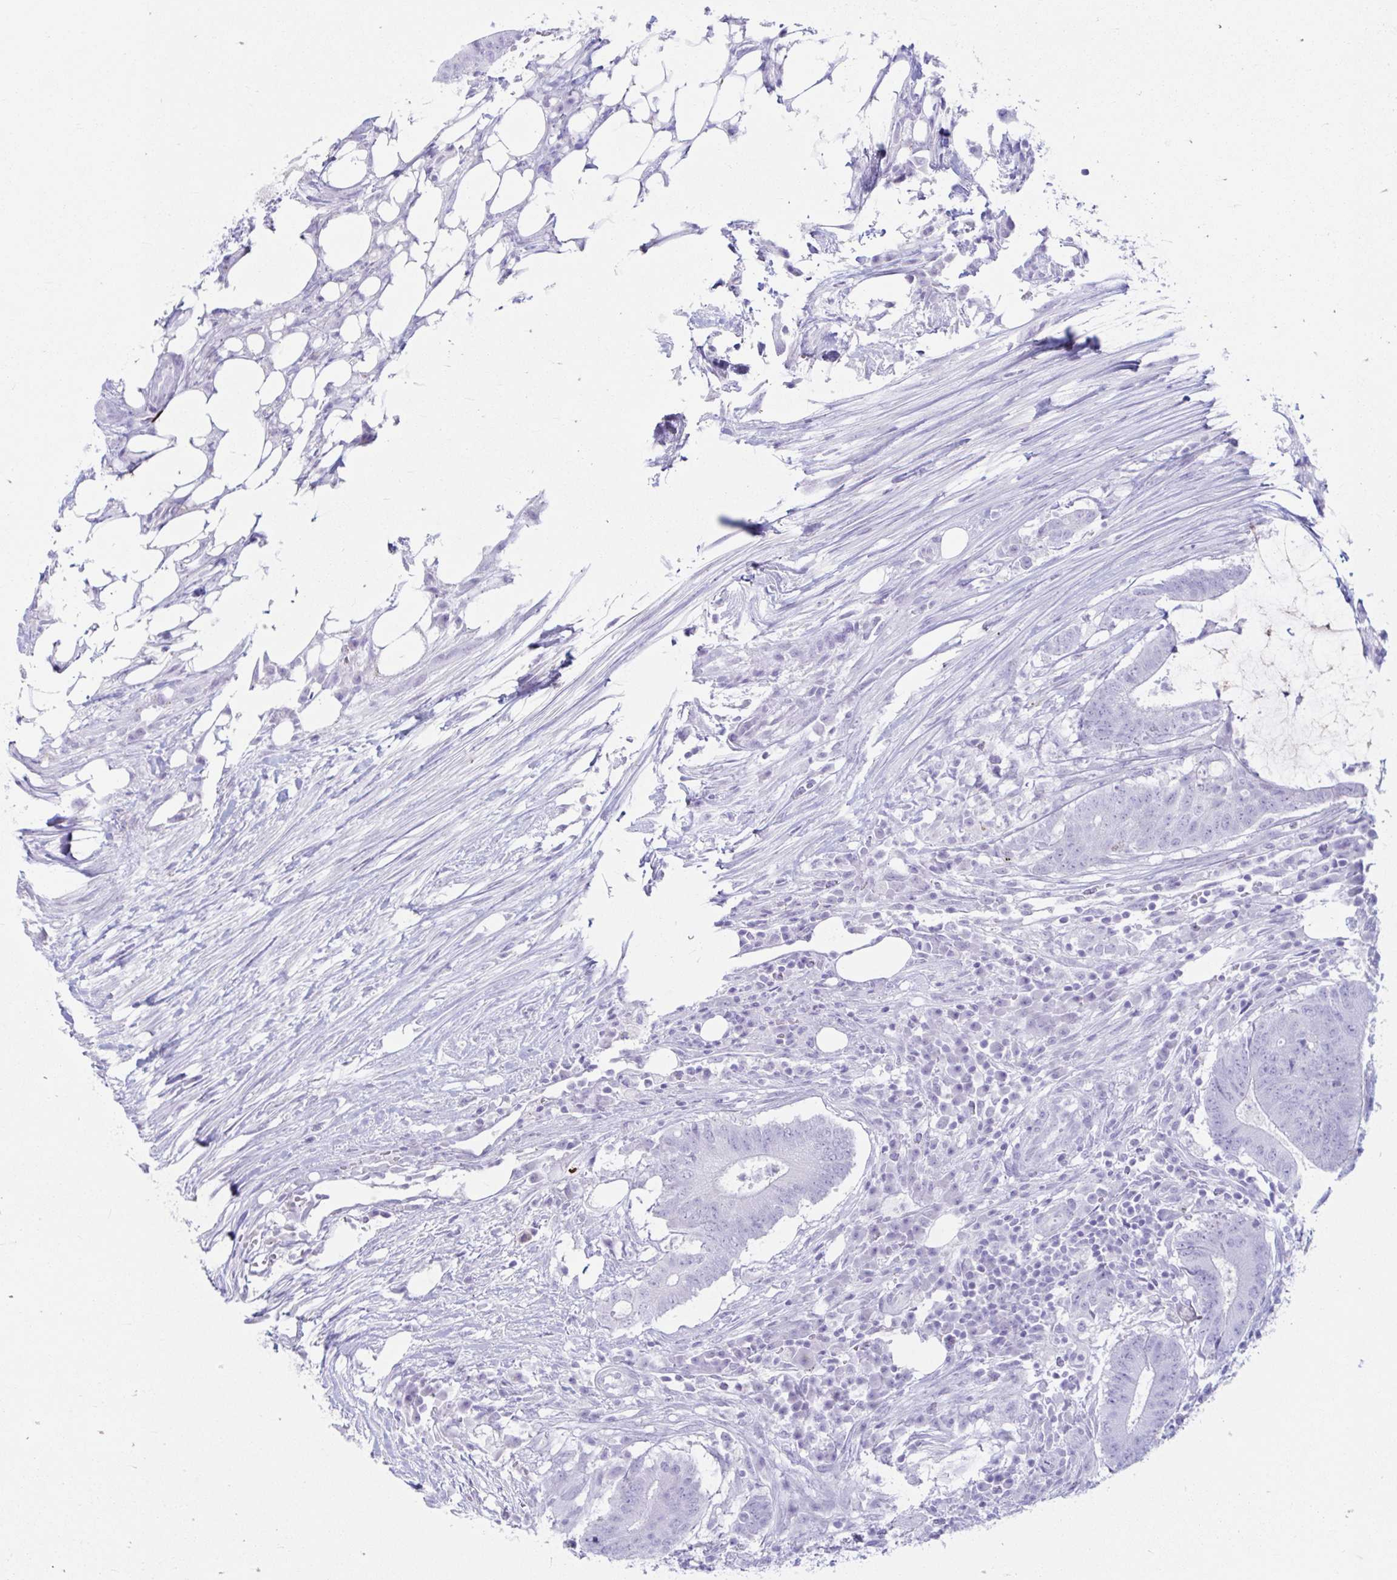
{"staining": {"intensity": "negative", "quantity": "none", "location": "none"}, "tissue": "colorectal cancer", "cell_type": "Tumor cells", "image_type": "cancer", "snomed": [{"axis": "morphology", "description": "Adenocarcinoma, NOS"}, {"axis": "topography", "description": "Colon"}], "caption": "An immunohistochemistry (IHC) micrograph of colorectal adenocarcinoma is shown. There is no staining in tumor cells of colorectal adenocarcinoma. Nuclei are stained in blue.", "gene": "ERICH6", "patient": {"sex": "female", "age": 43}}